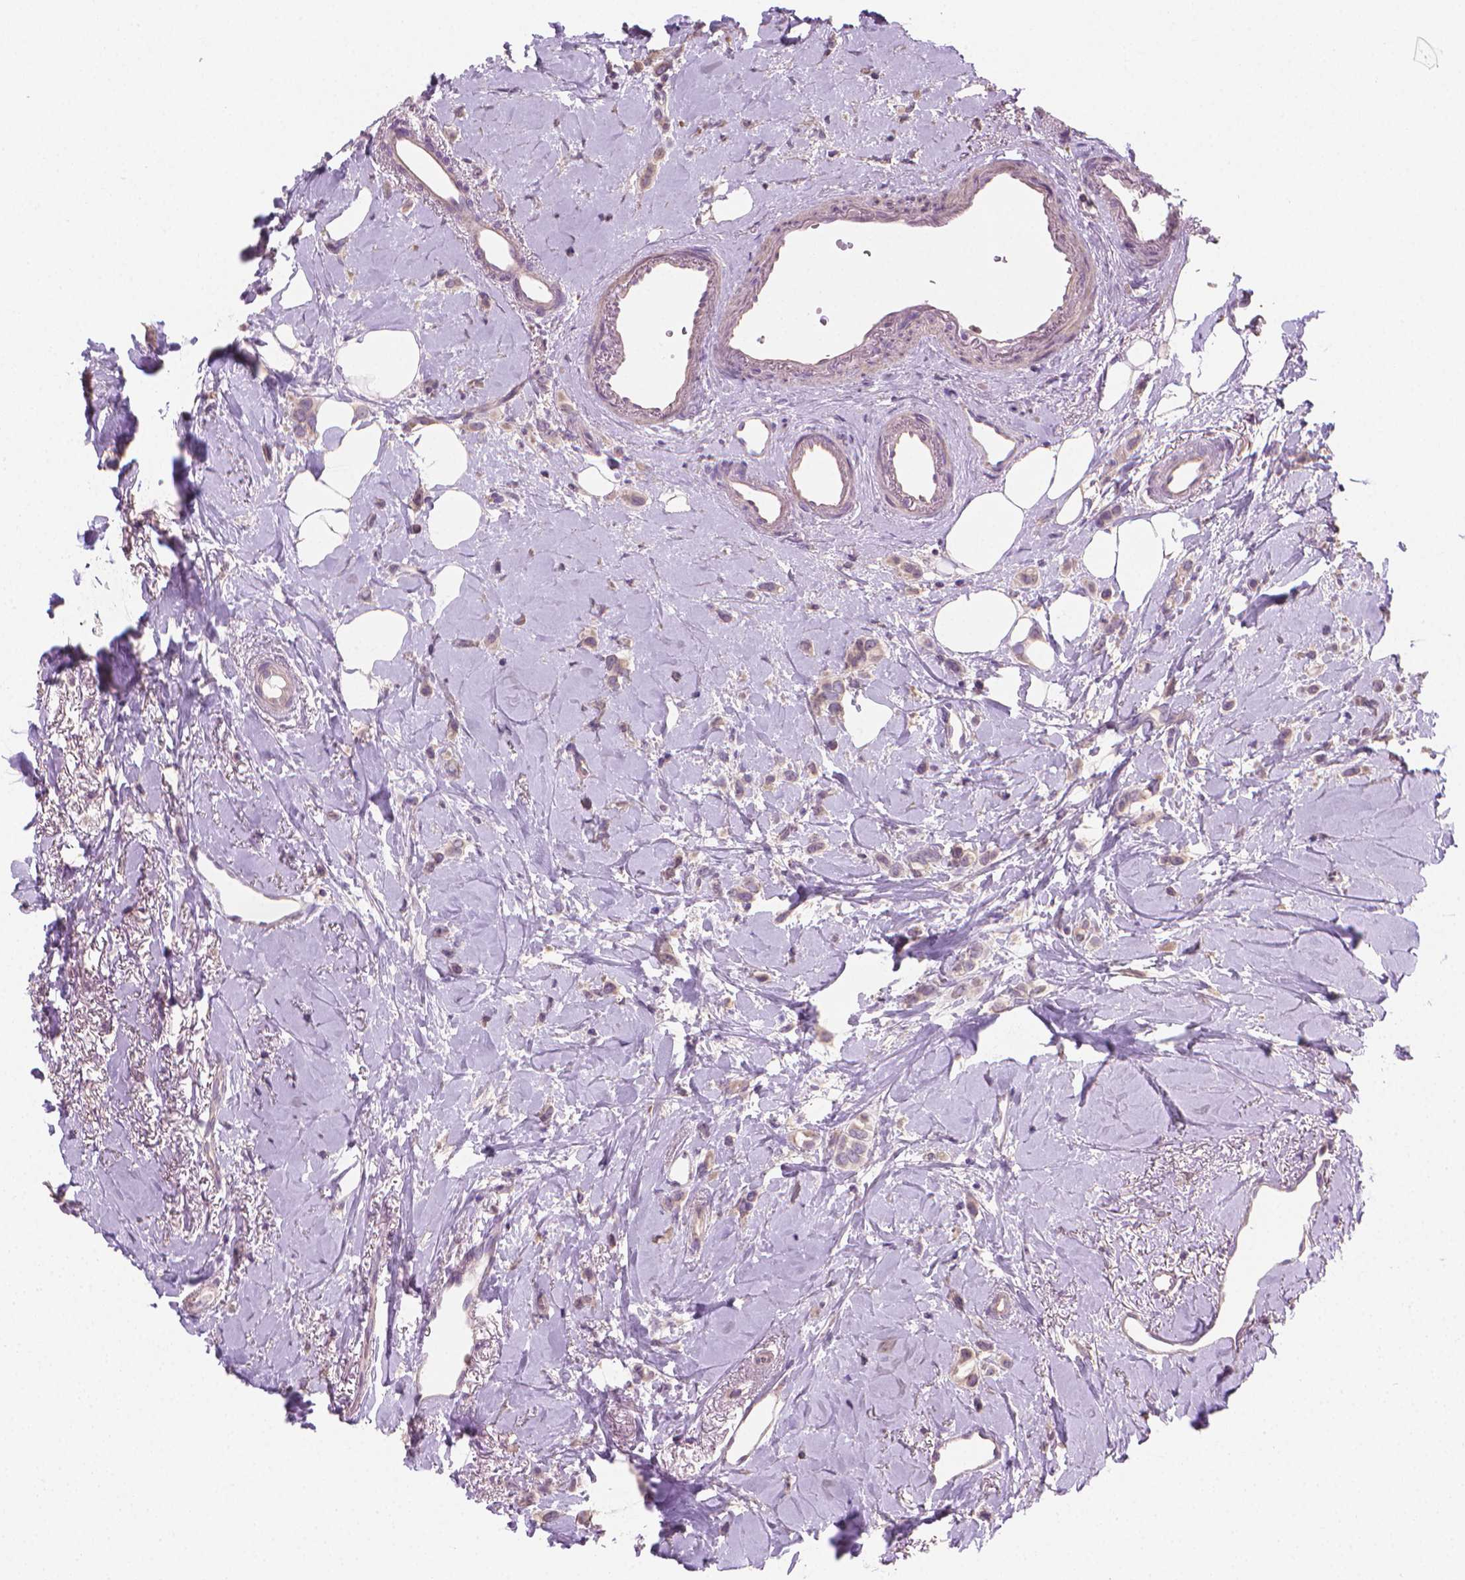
{"staining": {"intensity": "weak", "quantity": "25%-75%", "location": "cytoplasmic/membranous"}, "tissue": "breast cancer", "cell_type": "Tumor cells", "image_type": "cancer", "snomed": [{"axis": "morphology", "description": "Lobular carcinoma"}, {"axis": "topography", "description": "Breast"}], "caption": "DAB (3,3'-diaminobenzidine) immunohistochemical staining of human breast cancer (lobular carcinoma) displays weak cytoplasmic/membranous protein positivity in approximately 25%-75% of tumor cells. (Stains: DAB in brown, nuclei in blue, Microscopy: brightfield microscopy at high magnification).", "gene": "CATIP", "patient": {"sex": "female", "age": 66}}